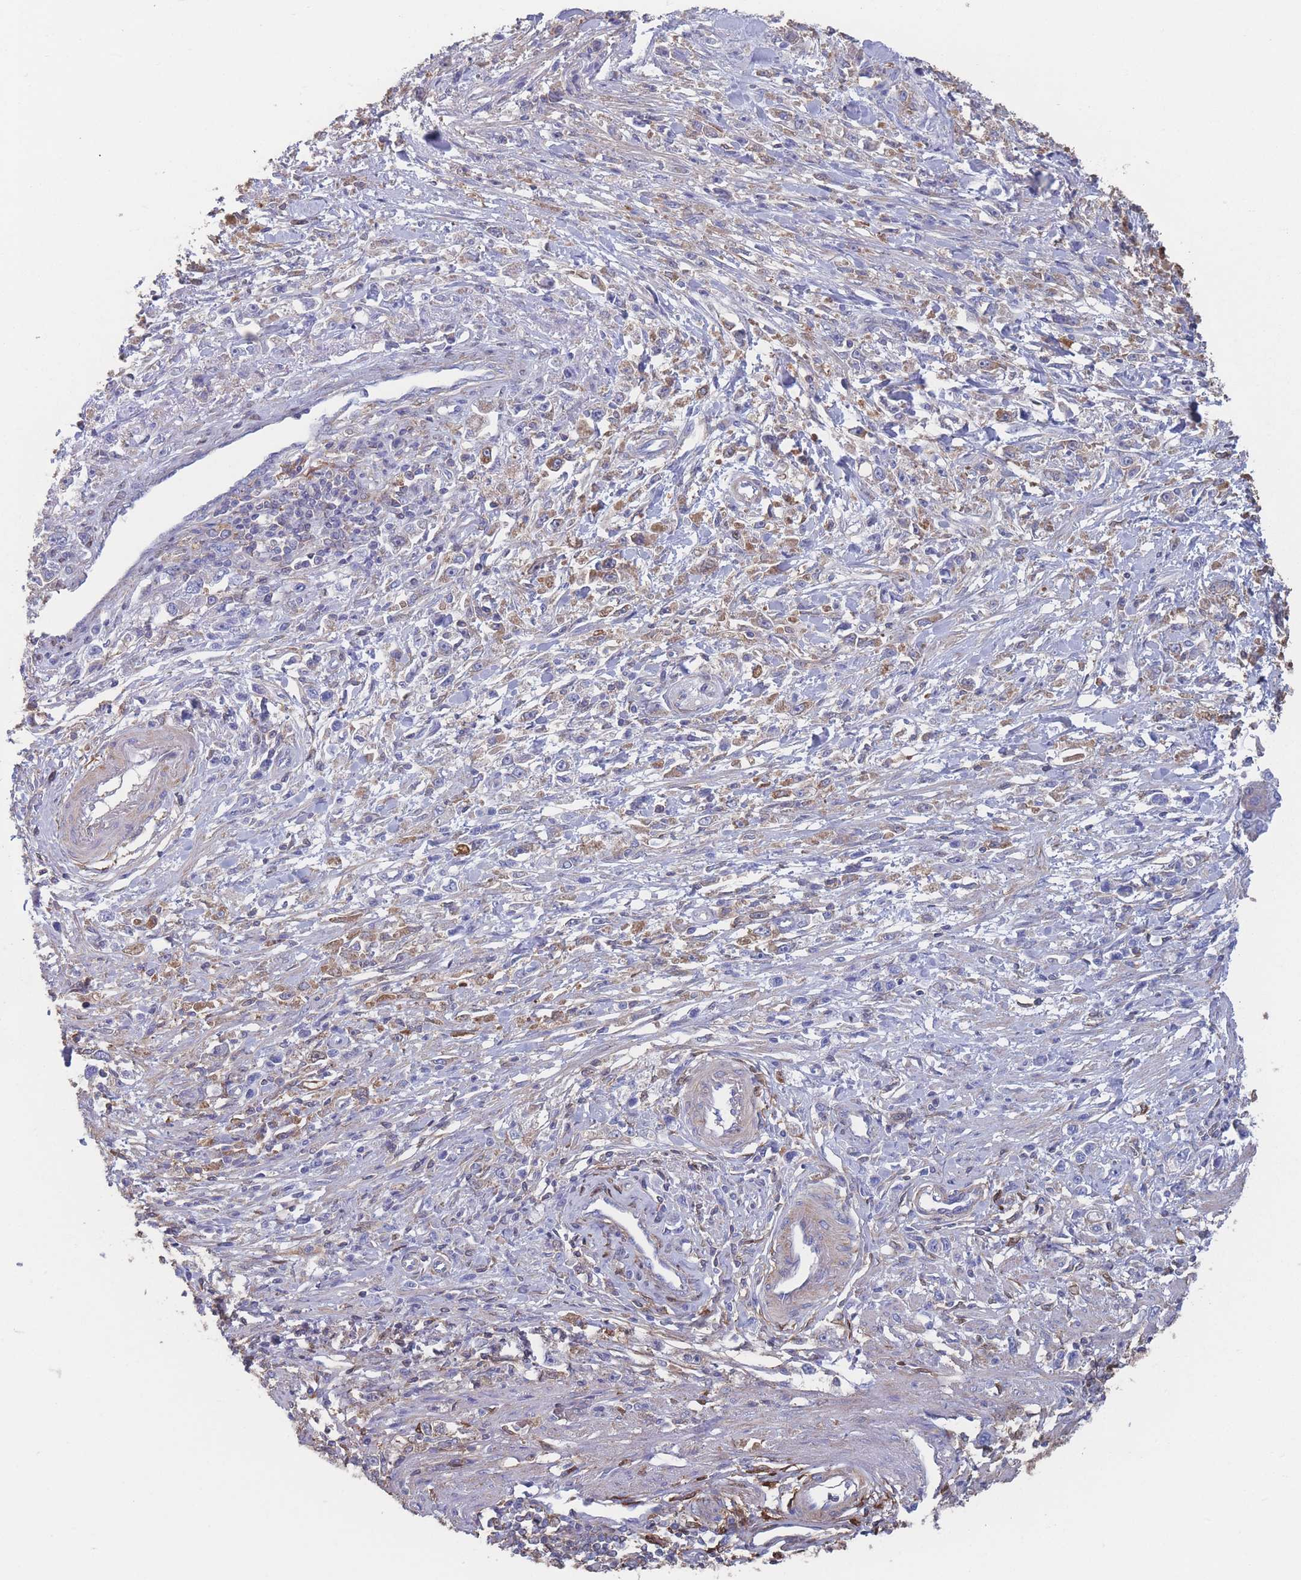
{"staining": {"intensity": "moderate", "quantity": "25%-75%", "location": "cytoplasmic/membranous"}, "tissue": "stomach cancer", "cell_type": "Tumor cells", "image_type": "cancer", "snomed": [{"axis": "morphology", "description": "Adenocarcinoma, NOS"}, {"axis": "topography", "description": "Stomach"}], "caption": "Tumor cells exhibit medium levels of moderate cytoplasmic/membranous positivity in approximately 25%-75% of cells in human stomach cancer (adenocarcinoma).", "gene": "ADH1A", "patient": {"sex": "female", "age": 59}}